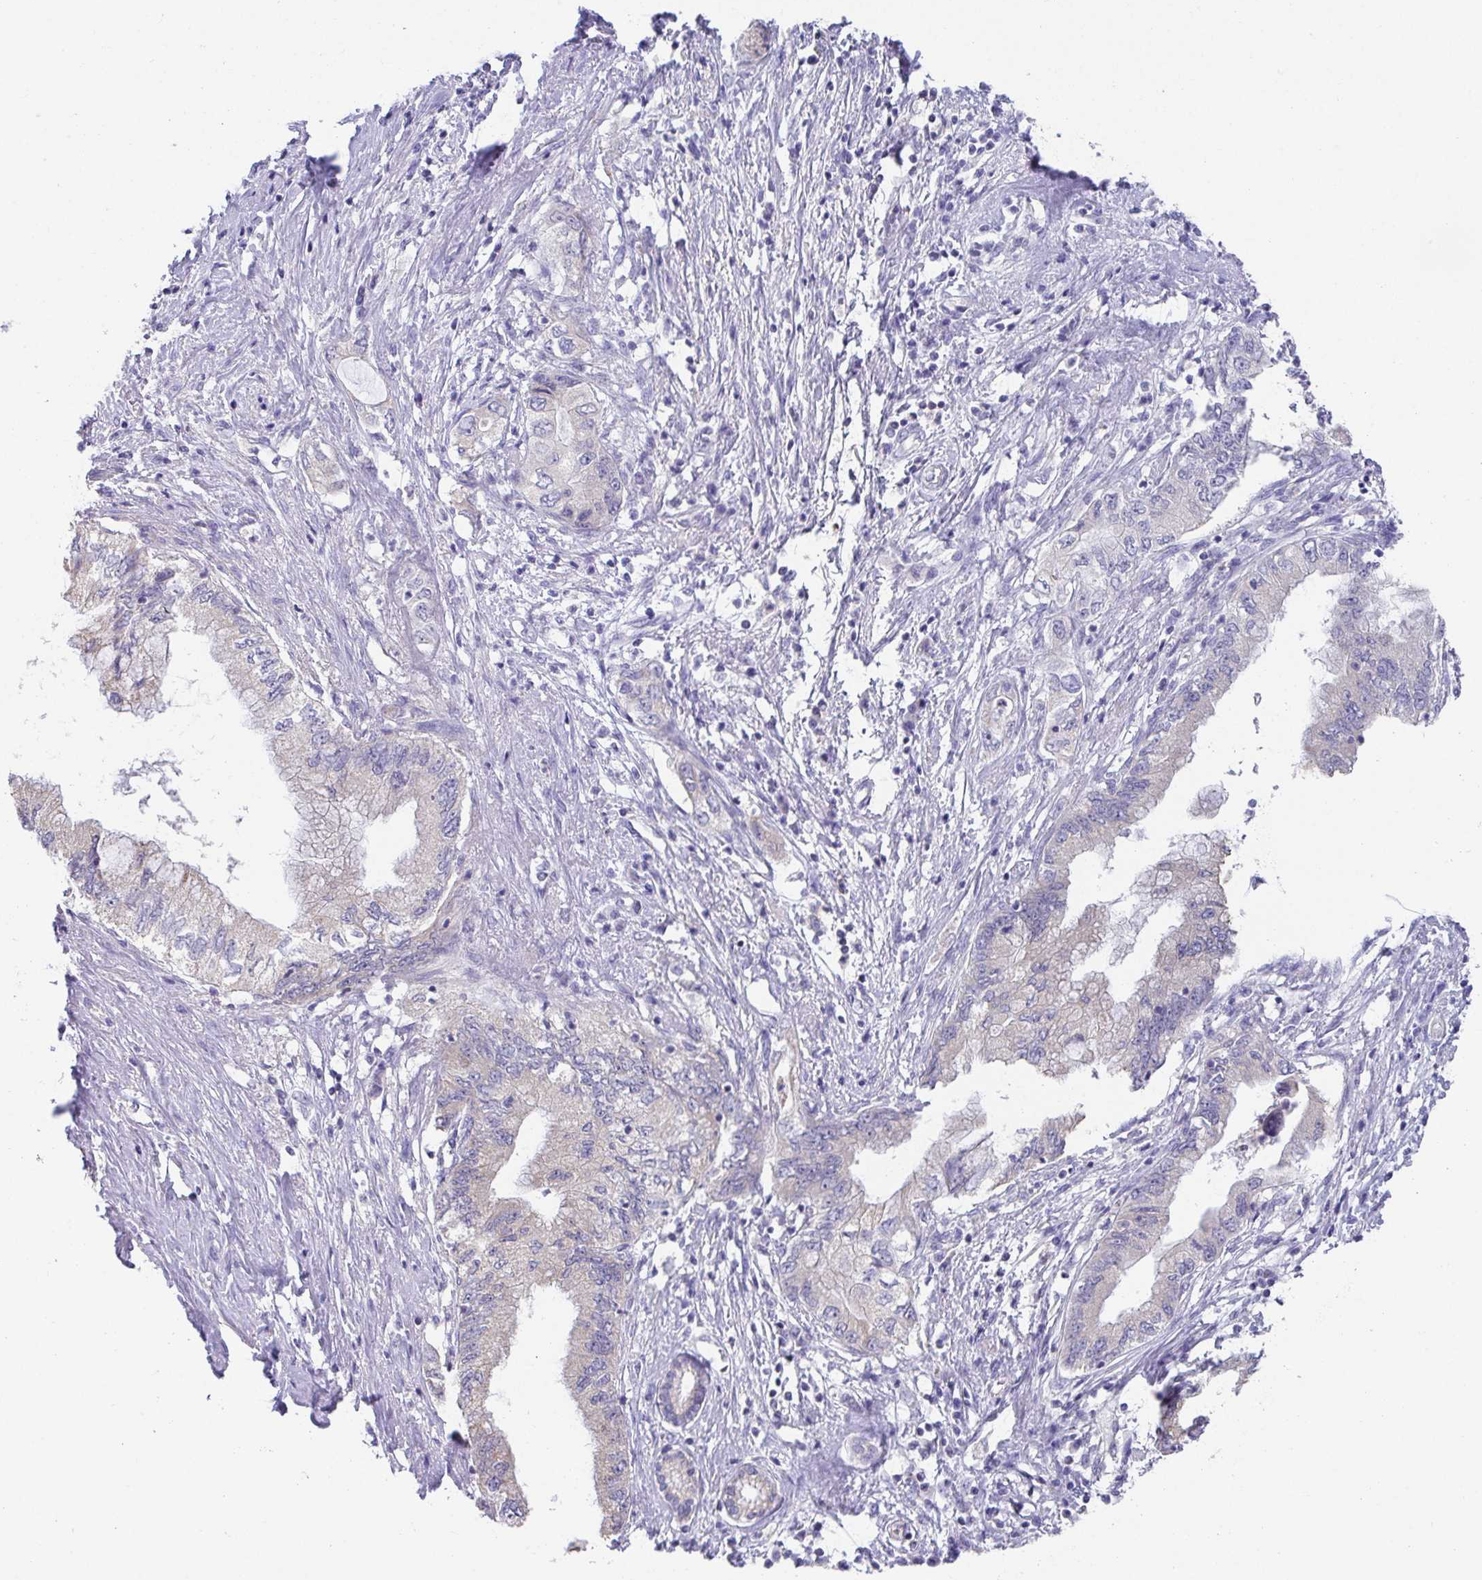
{"staining": {"intensity": "negative", "quantity": "none", "location": "none"}, "tissue": "pancreatic cancer", "cell_type": "Tumor cells", "image_type": "cancer", "snomed": [{"axis": "morphology", "description": "Adenocarcinoma, NOS"}, {"axis": "topography", "description": "Pancreas"}], "caption": "DAB (3,3'-diaminobenzidine) immunohistochemical staining of human pancreatic adenocarcinoma reveals no significant expression in tumor cells.", "gene": "CXCR1", "patient": {"sex": "female", "age": 73}}